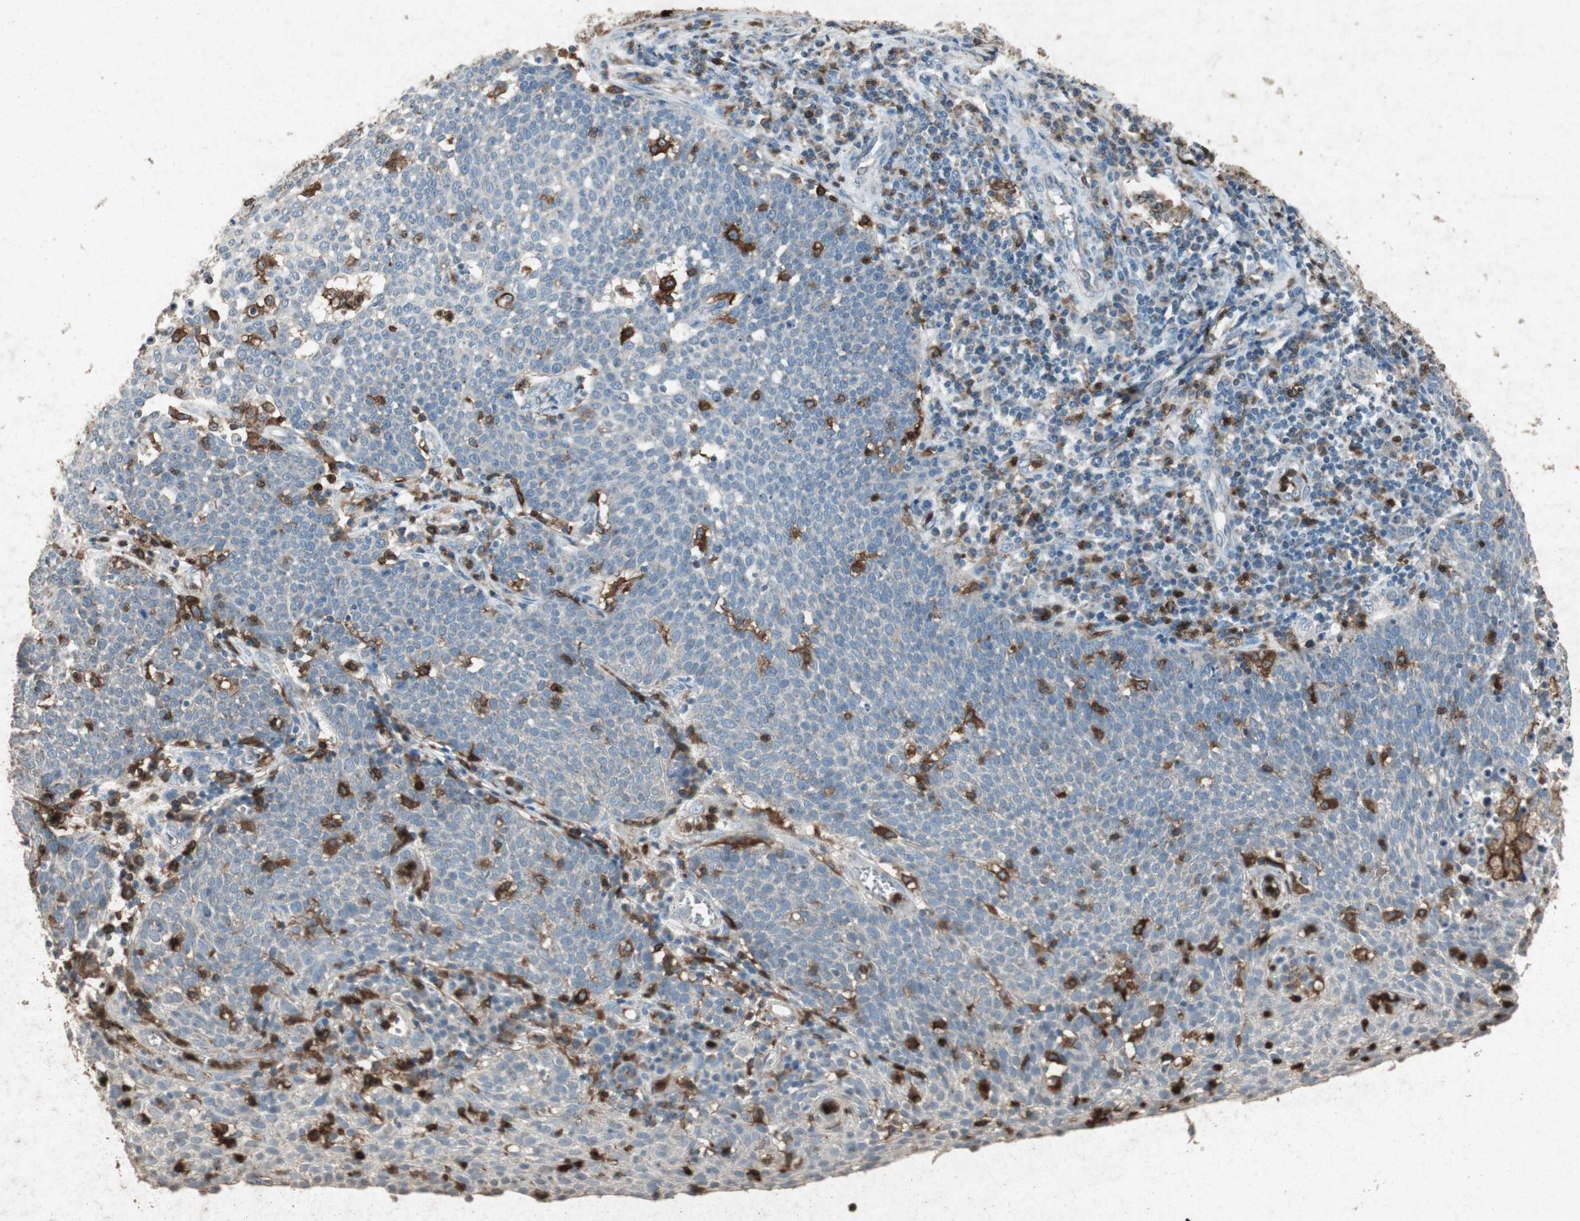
{"staining": {"intensity": "negative", "quantity": "none", "location": "none"}, "tissue": "cervical cancer", "cell_type": "Tumor cells", "image_type": "cancer", "snomed": [{"axis": "morphology", "description": "Squamous cell carcinoma, NOS"}, {"axis": "topography", "description": "Cervix"}], "caption": "Immunohistochemical staining of cervical squamous cell carcinoma shows no significant expression in tumor cells.", "gene": "TYROBP", "patient": {"sex": "female", "age": 34}}